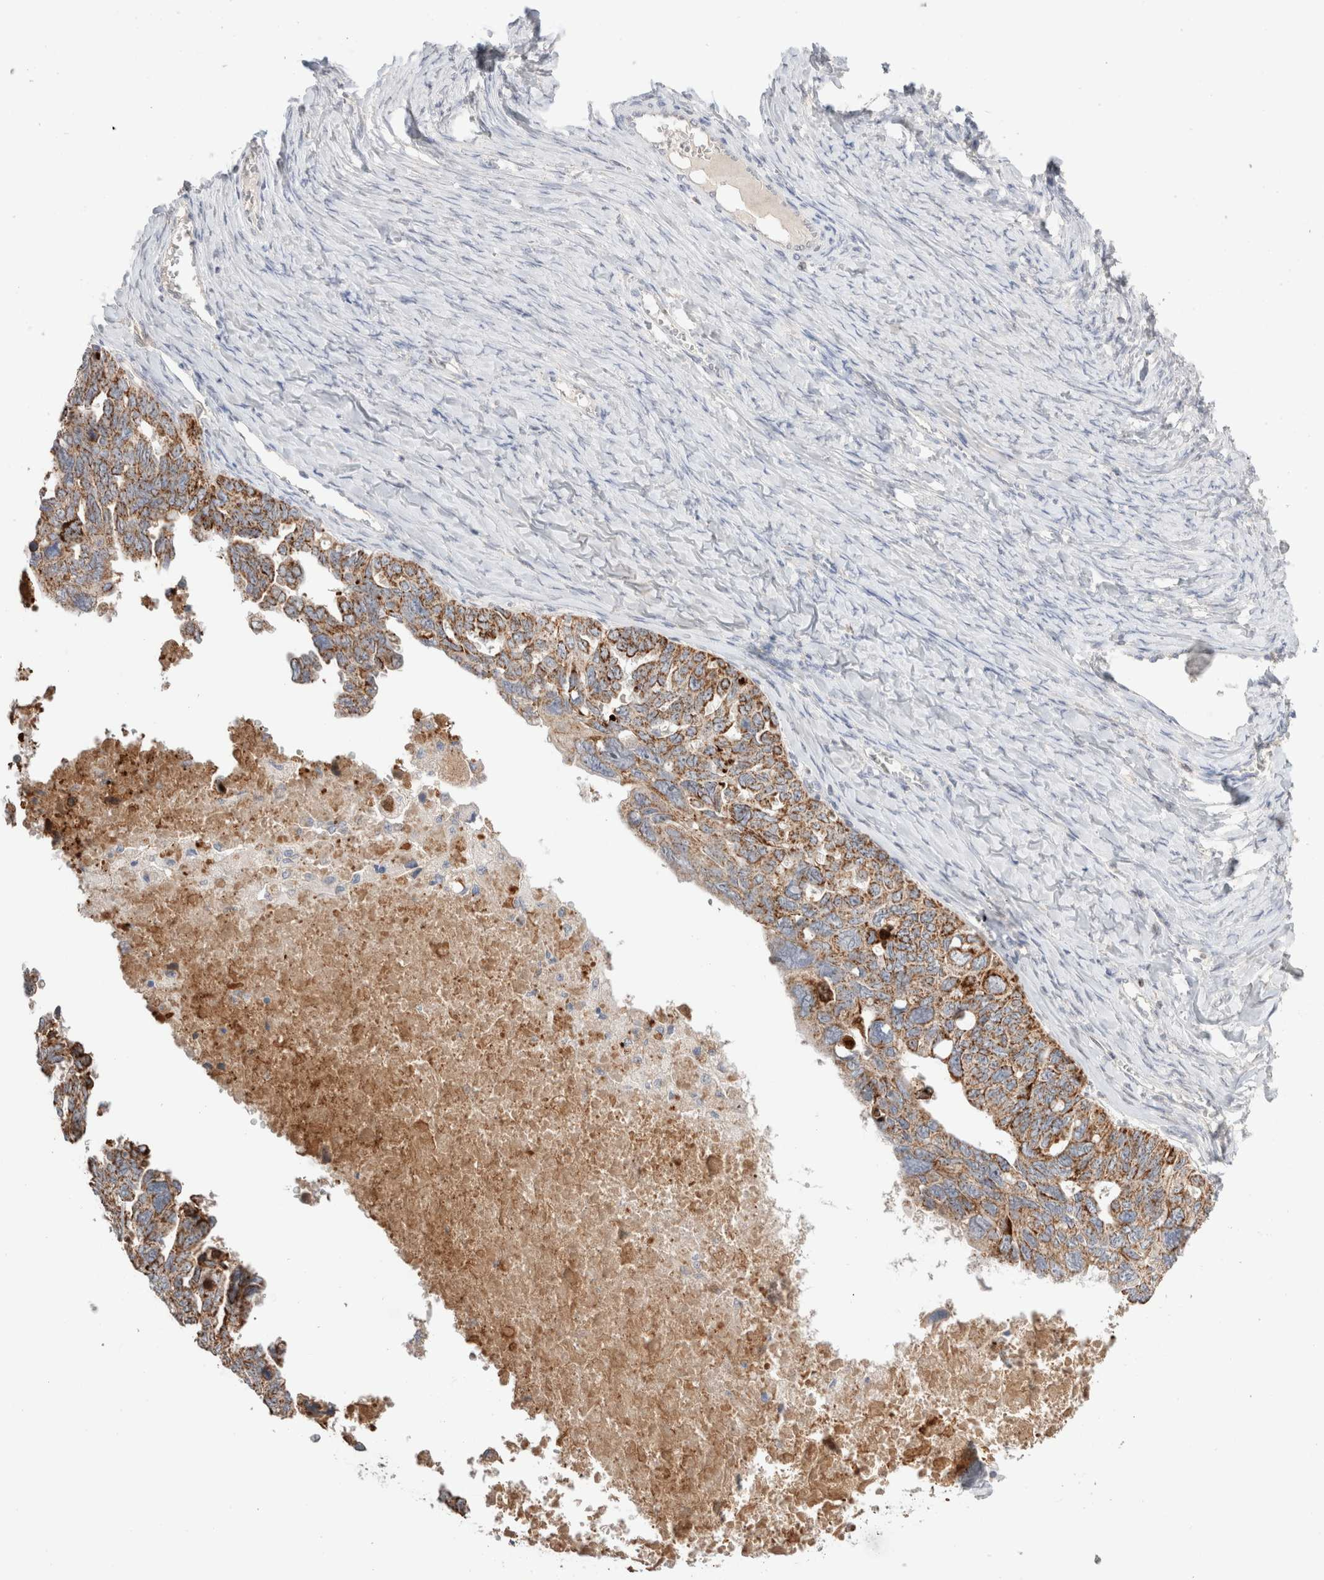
{"staining": {"intensity": "moderate", "quantity": ">75%", "location": "cytoplasmic/membranous"}, "tissue": "ovarian cancer", "cell_type": "Tumor cells", "image_type": "cancer", "snomed": [{"axis": "morphology", "description": "Cystadenocarcinoma, serous, NOS"}, {"axis": "topography", "description": "Ovary"}], "caption": "Immunohistochemistry of ovarian serous cystadenocarcinoma demonstrates medium levels of moderate cytoplasmic/membranous positivity in about >75% of tumor cells.", "gene": "TRIM41", "patient": {"sex": "female", "age": 79}}